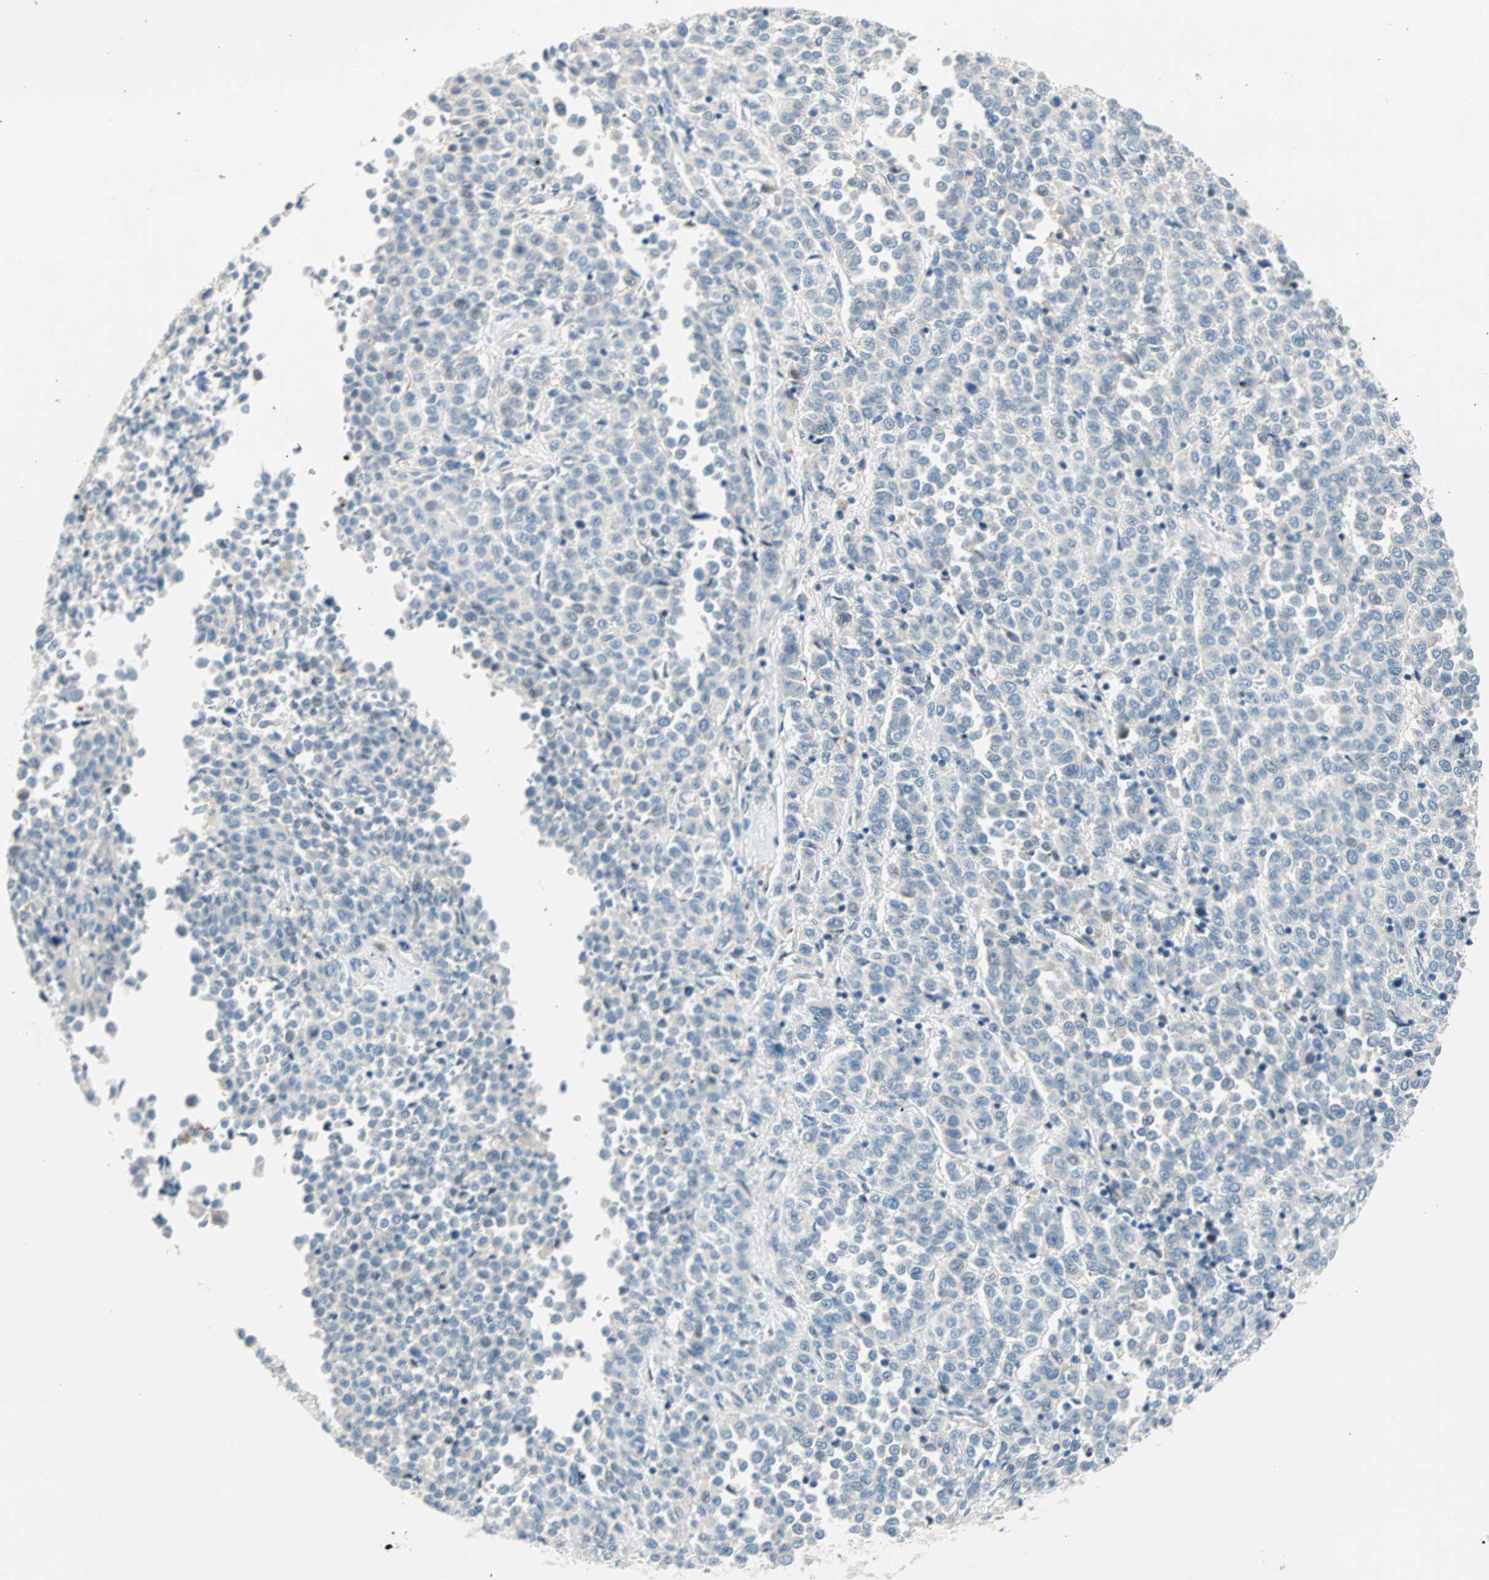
{"staining": {"intensity": "negative", "quantity": "none", "location": "none"}, "tissue": "melanoma", "cell_type": "Tumor cells", "image_type": "cancer", "snomed": [{"axis": "morphology", "description": "Malignant melanoma, Metastatic site"}, {"axis": "topography", "description": "Pancreas"}], "caption": "High power microscopy photomicrograph of an immunohistochemistry (IHC) image of malignant melanoma (metastatic site), revealing no significant staining in tumor cells. (Brightfield microscopy of DAB IHC at high magnification).", "gene": "TMEM163", "patient": {"sex": "female", "age": 30}}